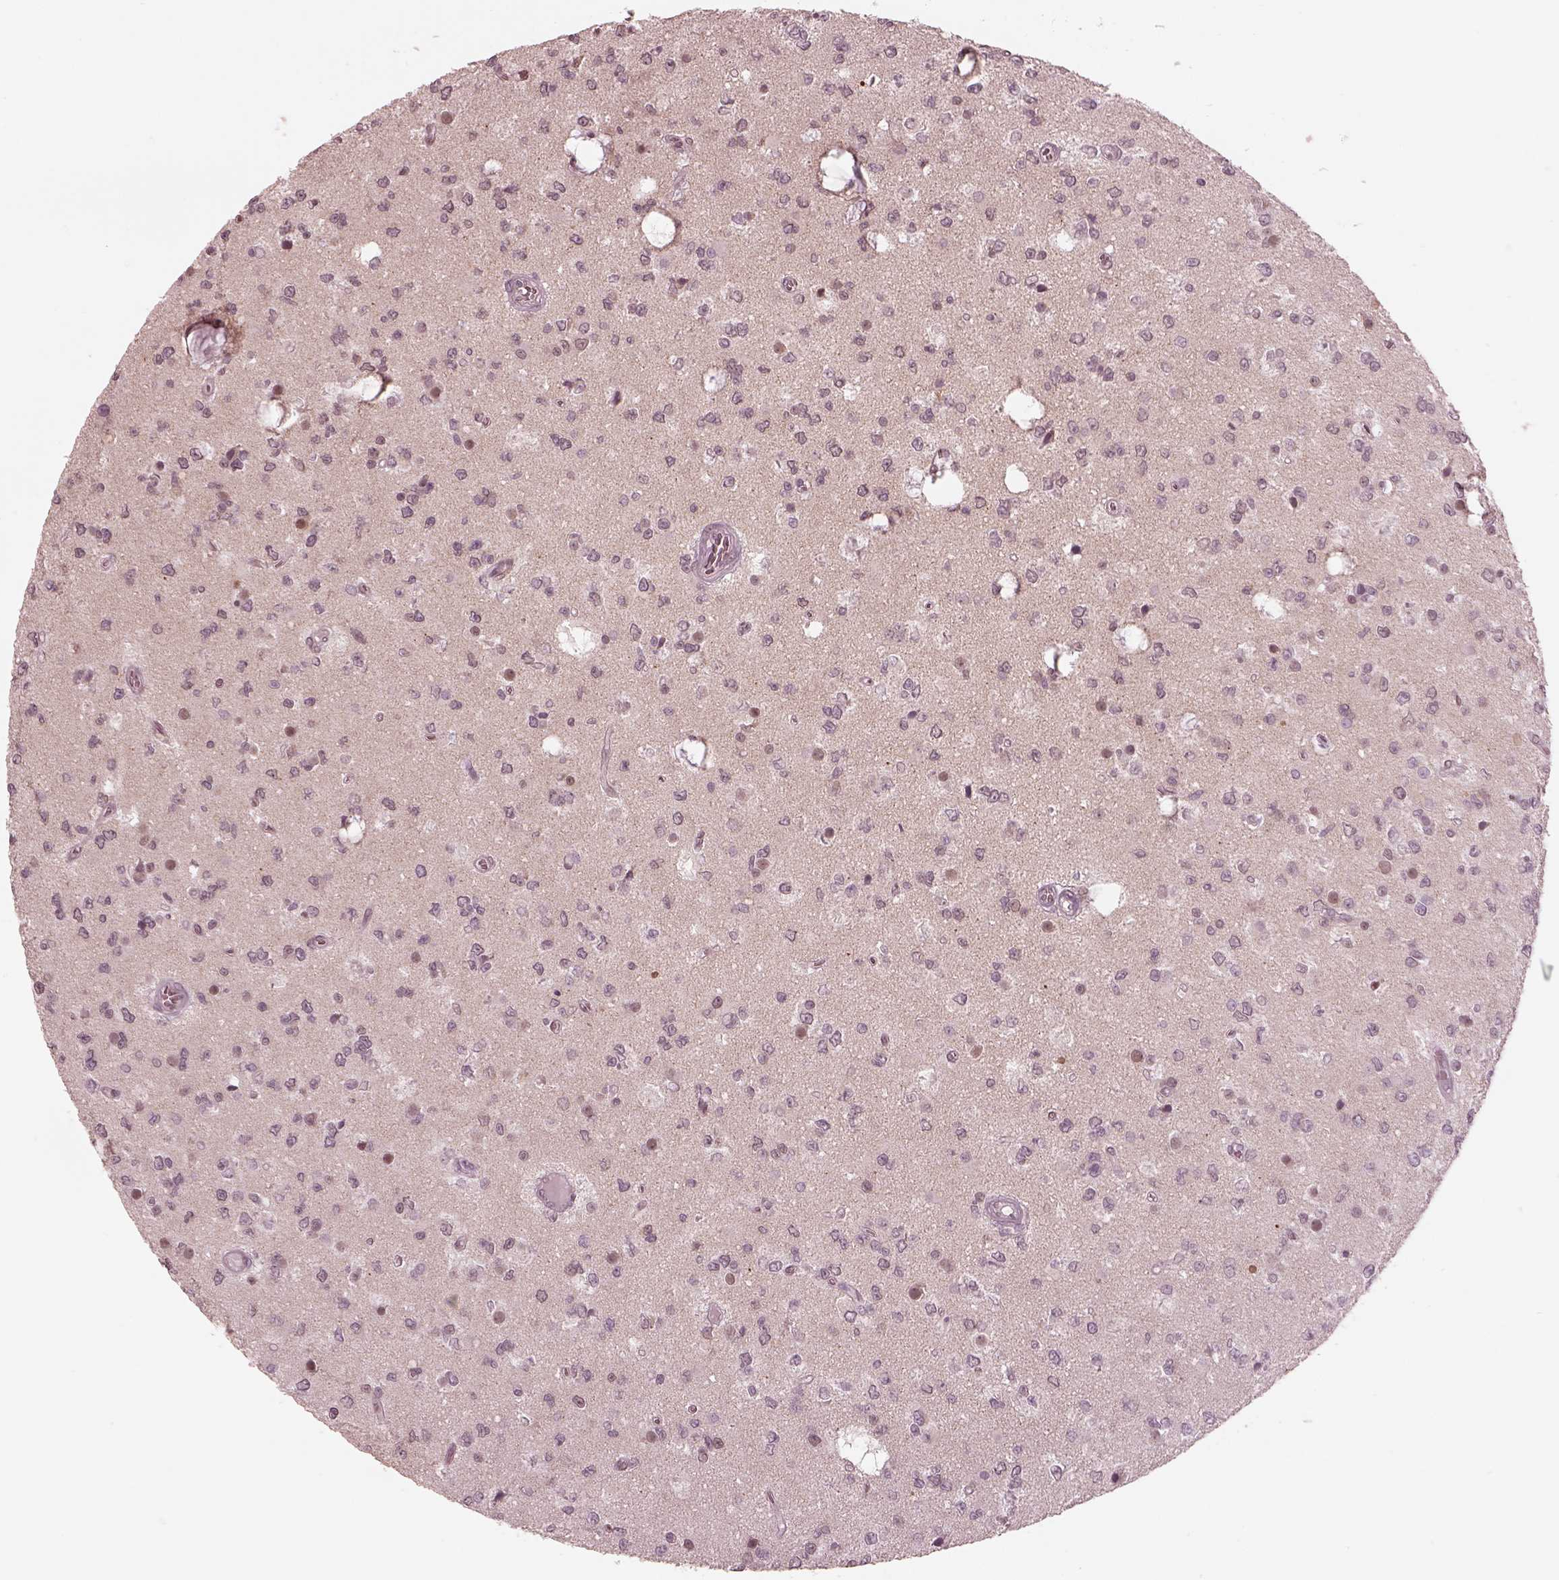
{"staining": {"intensity": "weak", "quantity": "<25%", "location": "cytoplasmic/membranous"}, "tissue": "glioma", "cell_type": "Tumor cells", "image_type": "cancer", "snomed": [{"axis": "morphology", "description": "Glioma, malignant, Low grade"}, {"axis": "topography", "description": "Brain"}], "caption": "IHC of glioma shows no positivity in tumor cells.", "gene": "IQCB1", "patient": {"sex": "female", "age": 45}}